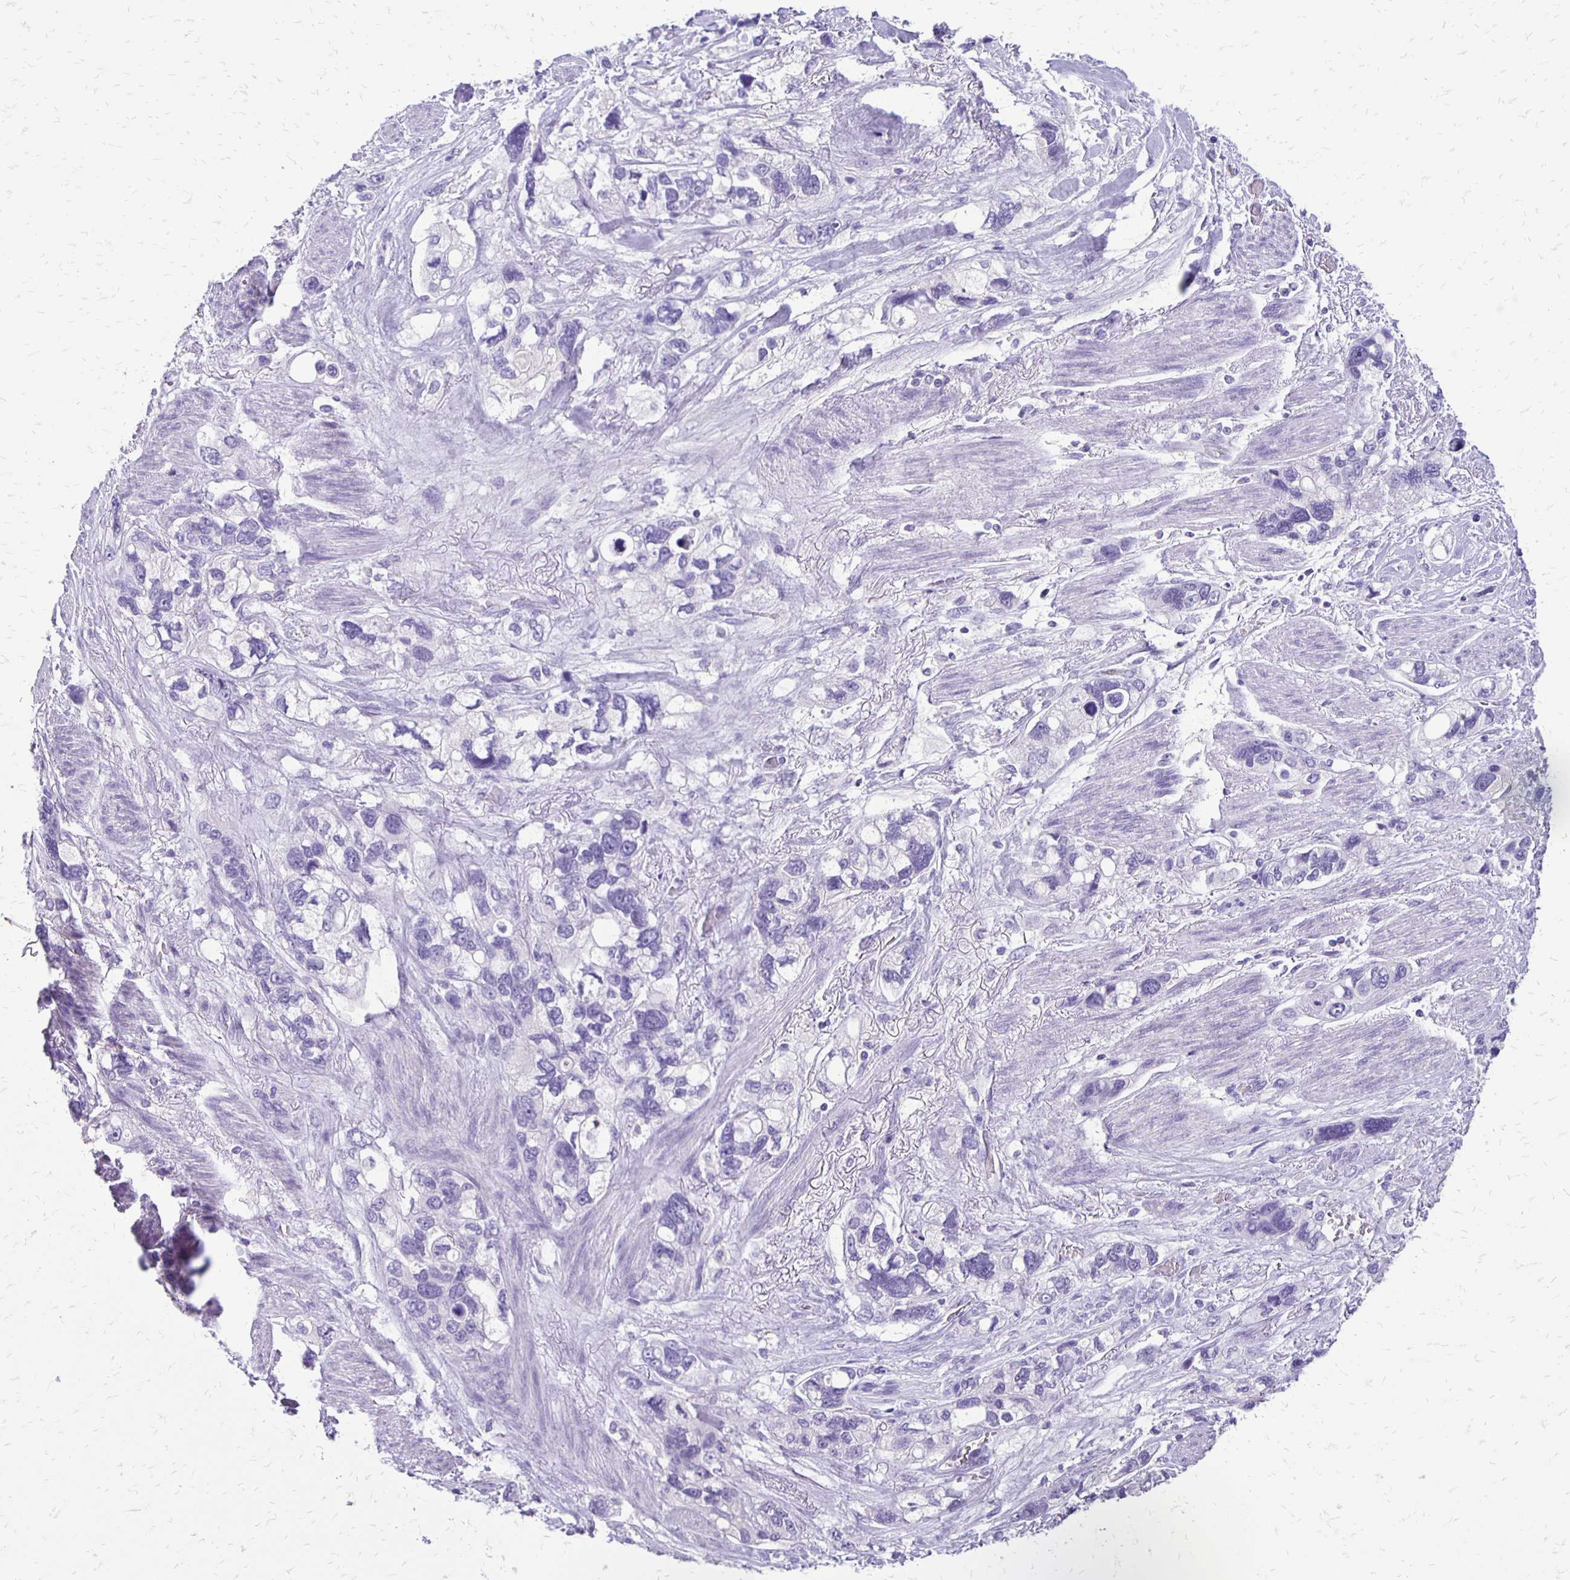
{"staining": {"intensity": "negative", "quantity": "none", "location": "none"}, "tissue": "stomach cancer", "cell_type": "Tumor cells", "image_type": "cancer", "snomed": [{"axis": "morphology", "description": "Adenocarcinoma, NOS"}, {"axis": "topography", "description": "Stomach, upper"}], "caption": "This is a micrograph of IHC staining of stomach adenocarcinoma, which shows no expression in tumor cells.", "gene": "ANKRD45", "patient": {"sex": "female", "age": 81}}